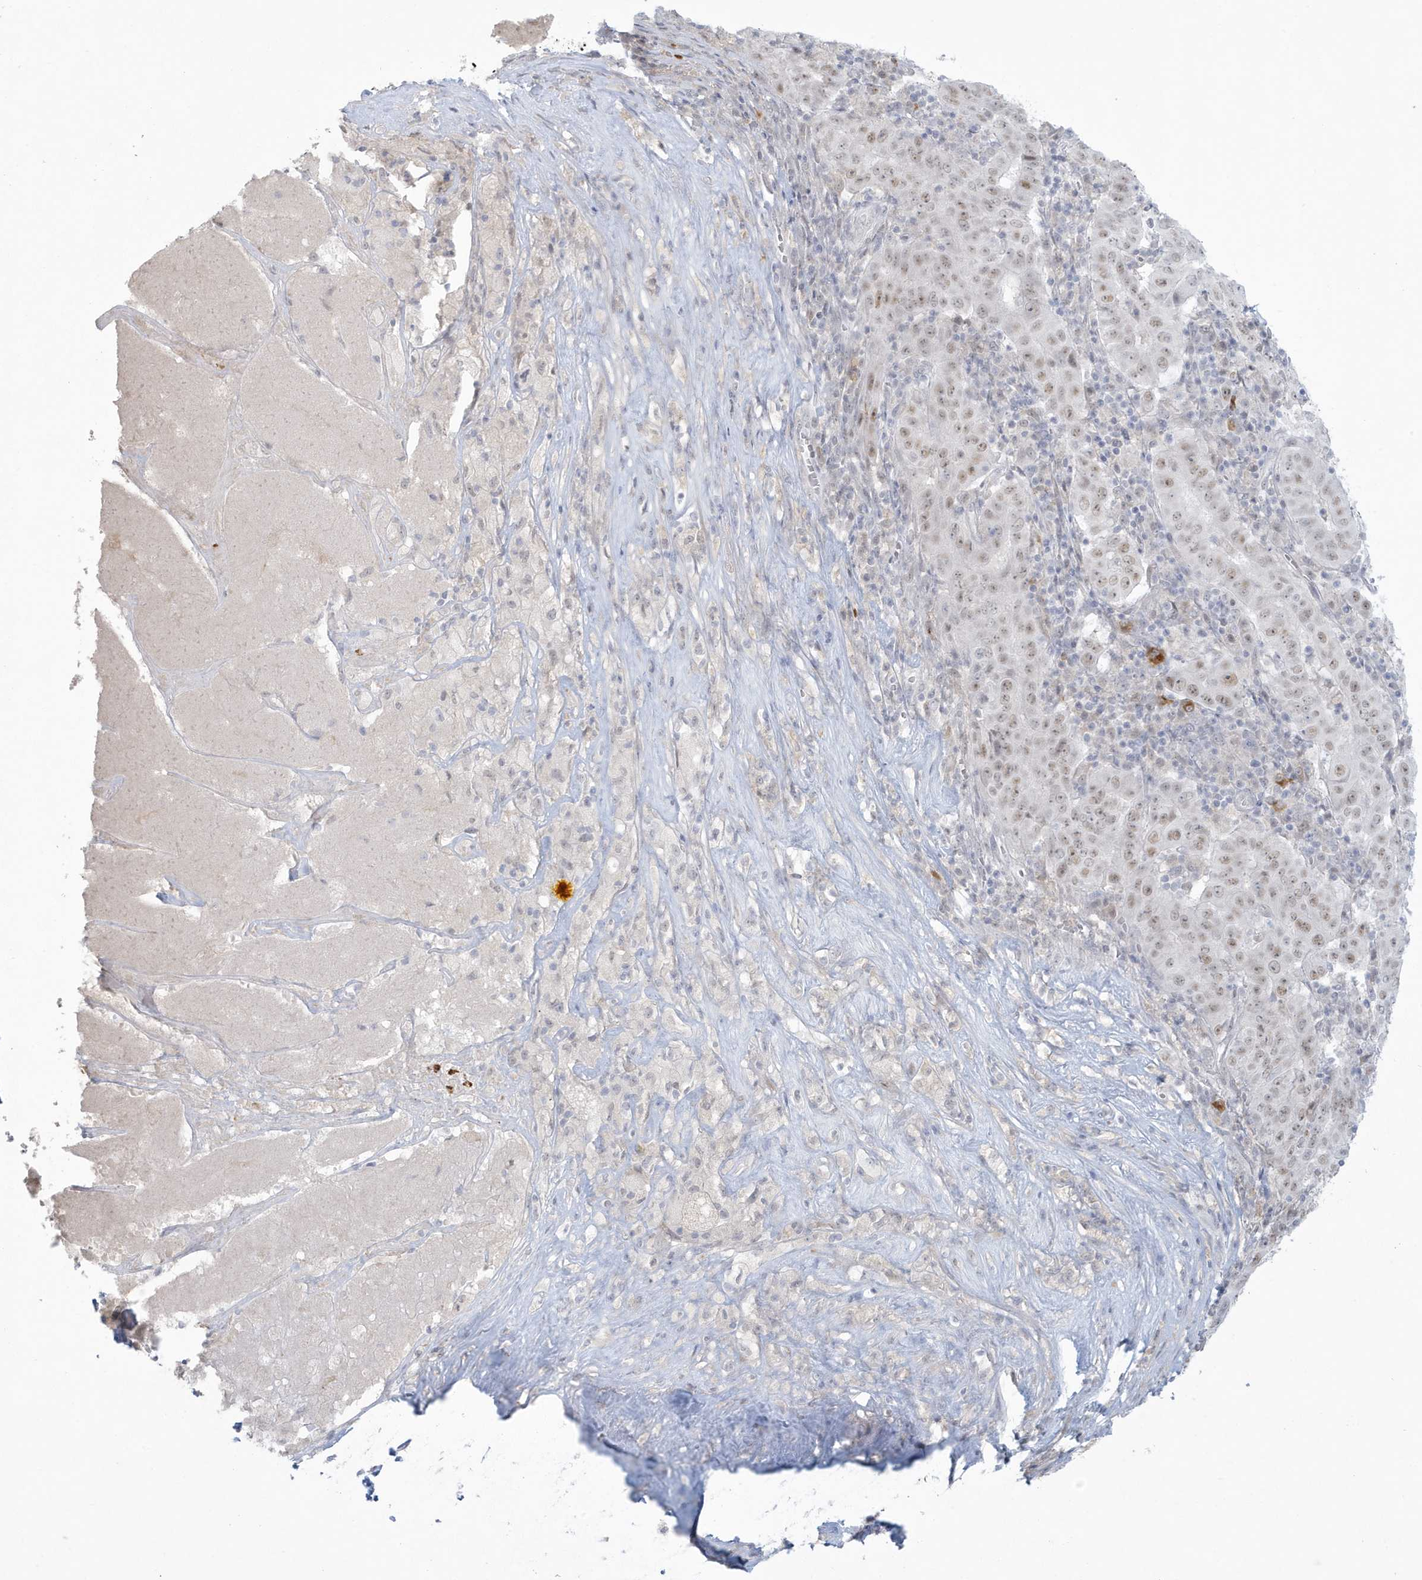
{"staining": {"intensity": "weak", "quantity": ">75%", "location": "nuclear"}, "tissue": "pancreatic cancer", "cell_type": "Tumor cells", "image_type": "cancer", "snomed": [{"axis": "morphology", "description": "Adenocarcinoma, NOS"}, {"axis": "topography", "description": "Pancreas"}], "caption": "The immunohistochemical stain highlights weak nuclear expression in tumor cells of adenocarcinoma (pancreatic) tissue.", "gene": "HERC6", "patient": {"sex": "male", "age": 63}}